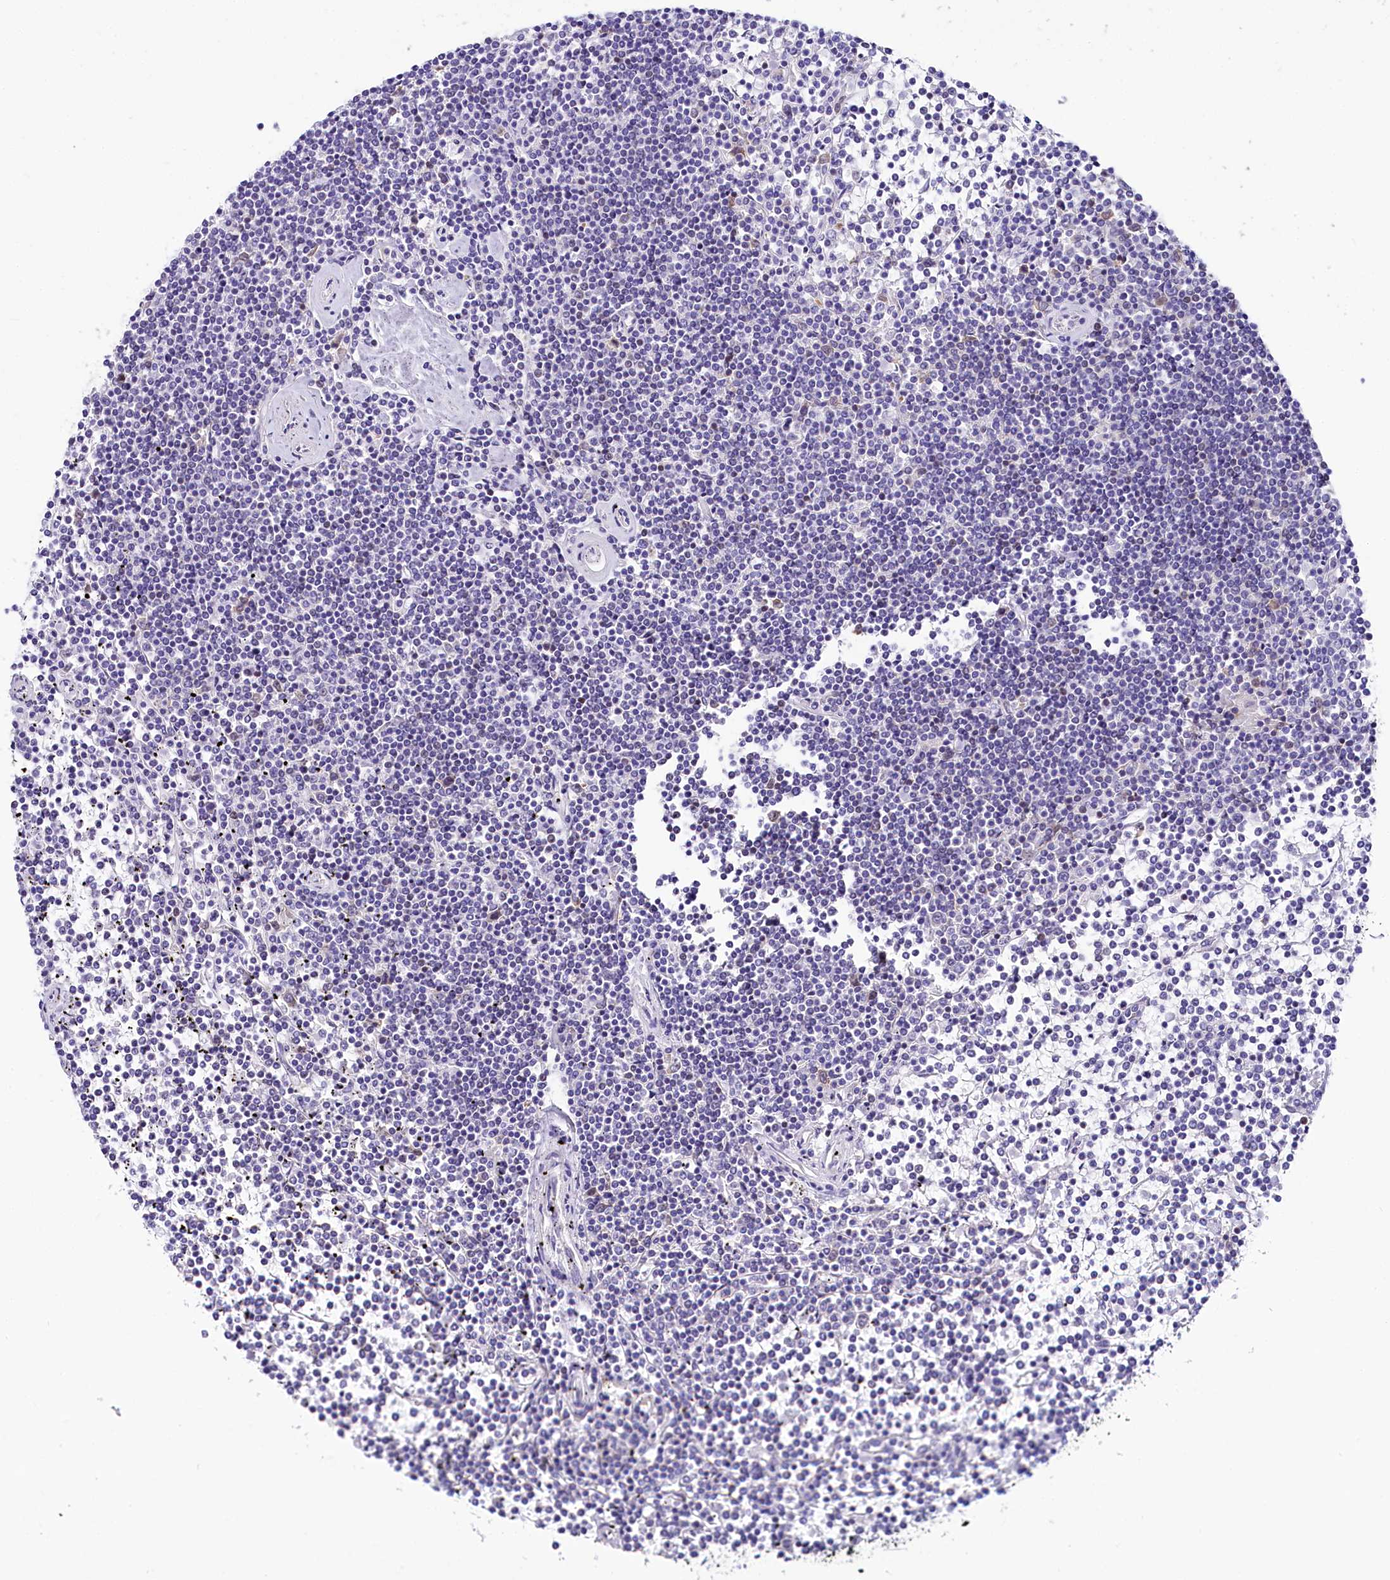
{"staining": {"intensity": "negative", "quantity": "none", "location": "none"}, "tissue": "lymphoma", "cell_type": "Tumor cells", "image_type": "cancer", "snomed": [{"axis": "morphology", "description": "Malignant lymphoma, non-Hodgkin's type, Low grade"}, {"axis": "topography", "description": "Spleen"}], "caption": "Immunohistochemical staining of malignant lymphoma, non-Hodgkin's type (low-grade) displays no significant positivity in tumor cells. Nuclei are stained in blue.", "gene": "TCOF1", "patient": {"sex": "female", "age": 19}}